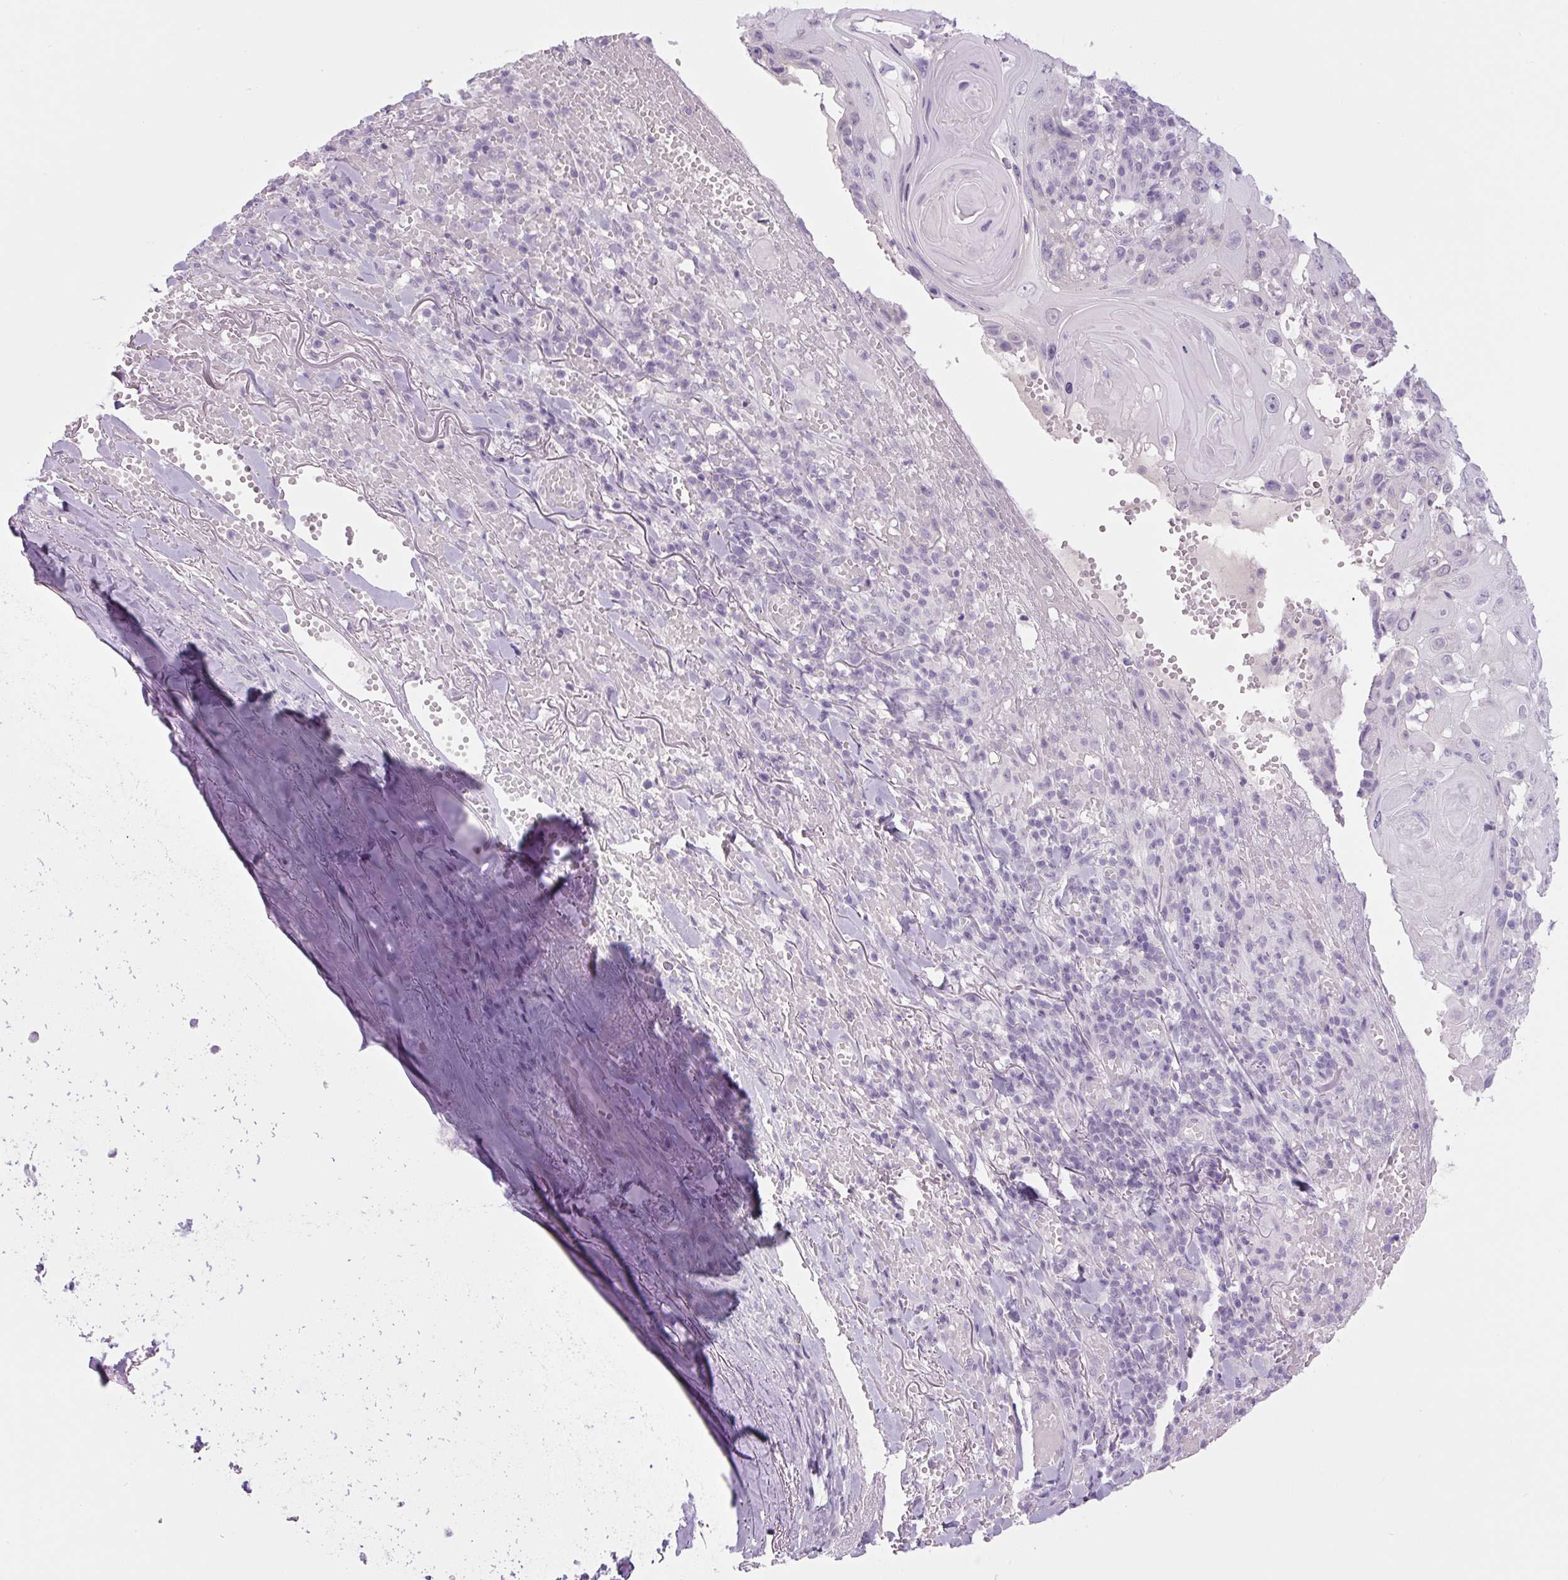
{"staining": {"intensity": "negative", "quantity": "none", "location": "none"}, "tissue": "skin cancer", "cell_type": "Tumor cells", "image_type": "cancer", "snomed": [{"axis": "morphology", "description": "Normal tissue, NOS"}, {"axis": "morphology", "description": "Squamous cell carcinoma, NOS"}, {"axis": "topography", "description": "Skin"}, {"axis": "topography", "description": "Cartilage tissue"}], "caption": "Squamous cell carcinoma (skin) was stained to show a protein in brown. There is no significant staining in tumor cells. (IHC, brightfield microscopy, high magnification).", "gene": "COL9A2", "patient": {"sex": "female", "age": 79}}